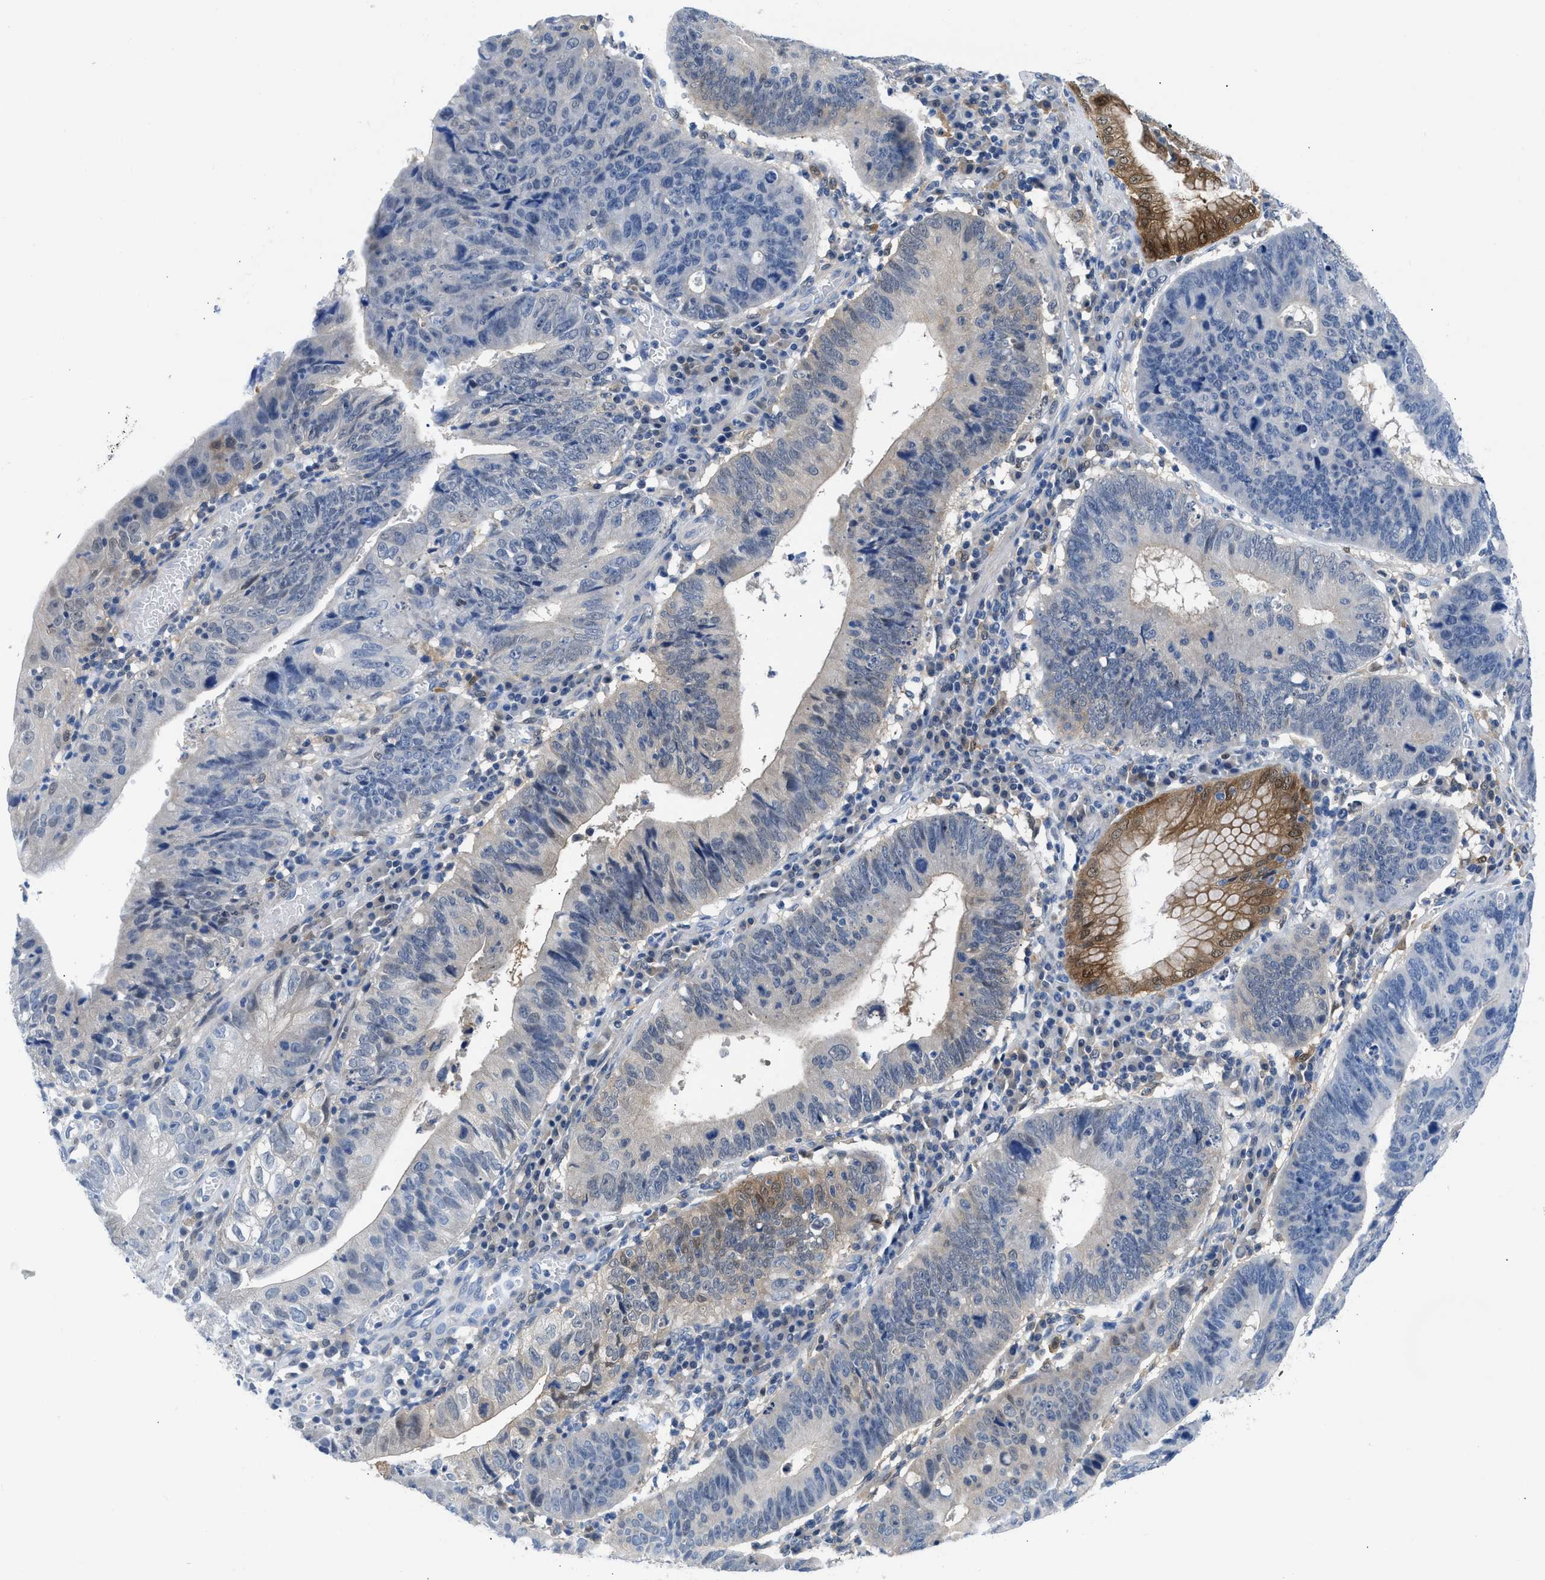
{"staining": {"intensity": "negative", "quantity": "none", "location": "none"}, "tissue": "stomach cancer", "cell_type": "Tumor cells", "image_type": "cancer", "snomed": [{"axis": "morphology", "description": "Adenocarcinoma, NOS"}, {"axis": "topography", "description": "Stomach"}], "caption": "Tumor cells are negative for brown protein staining in adenocarcinoma (stomach). (Immunohistochemistry (ihc), brightfield microscopy, high magnification).", "gene": "CBR1", "patient": {"sex": "male", "age": 59}}